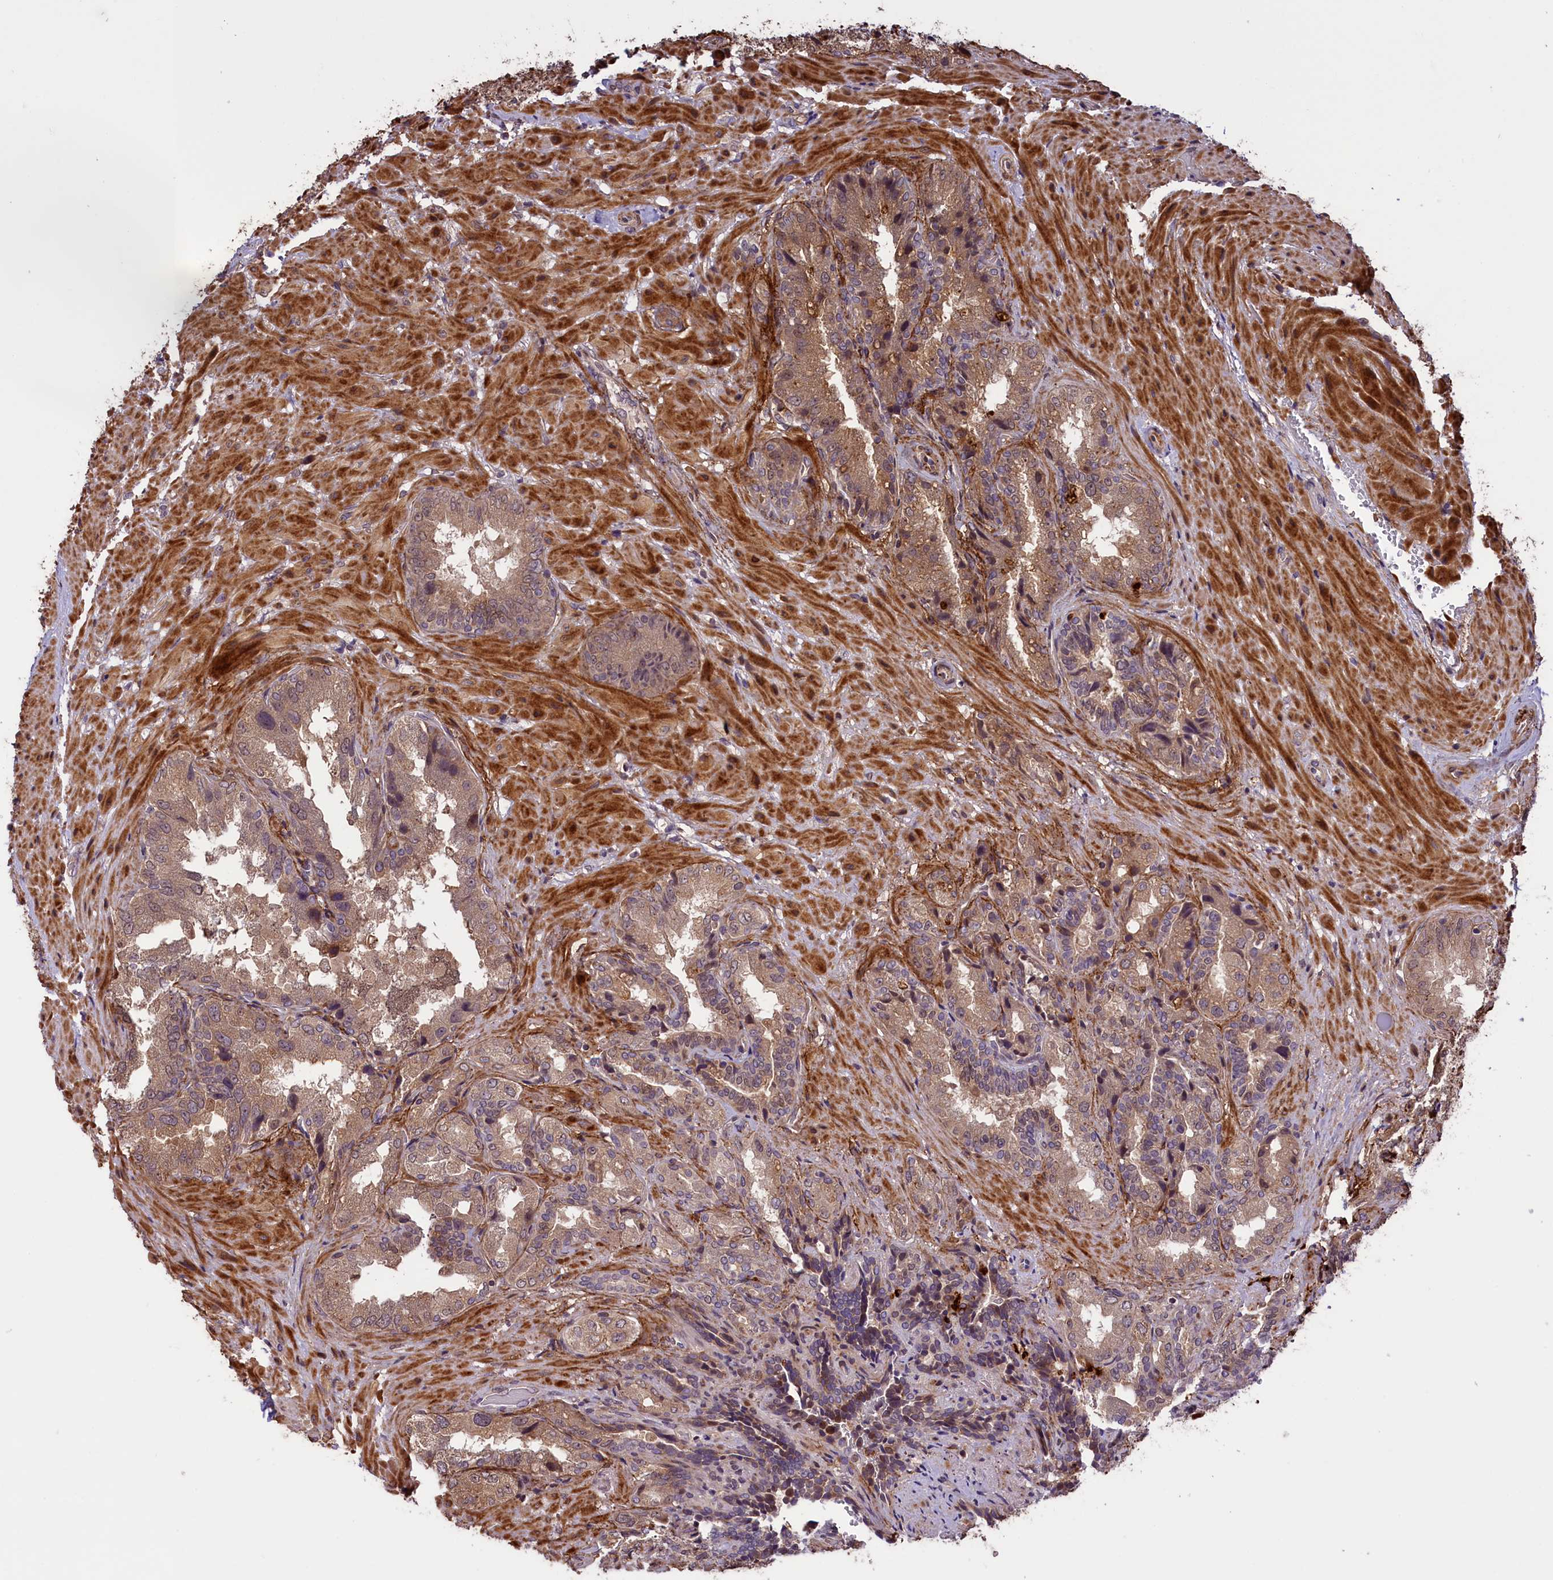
{"staining": {"intensity": "weak", "quantity": ">75%", "location": "cytoplasmic/membranous"}, "tissue": "seminal vesicle", "cell_type": "Glandular cells", "image_type": "normal", "snomed": [{"axis": "morphology", "description": "Normal tissue, NOS"}, {"axis": "topography", "description": "Seminal veicle"}, {"axis": "topography", "description": "Peripheral nerve tissue"}], "caption": "A micrograph showing weak cytoplasmic/membranous expression in approximately >75% of glandular cells in unremarkable seminal vesicle, as visualized by brown immunohistochemical staining.", "gene": "DNAJB9", "patient": {"sex": "male", "age": 63}}